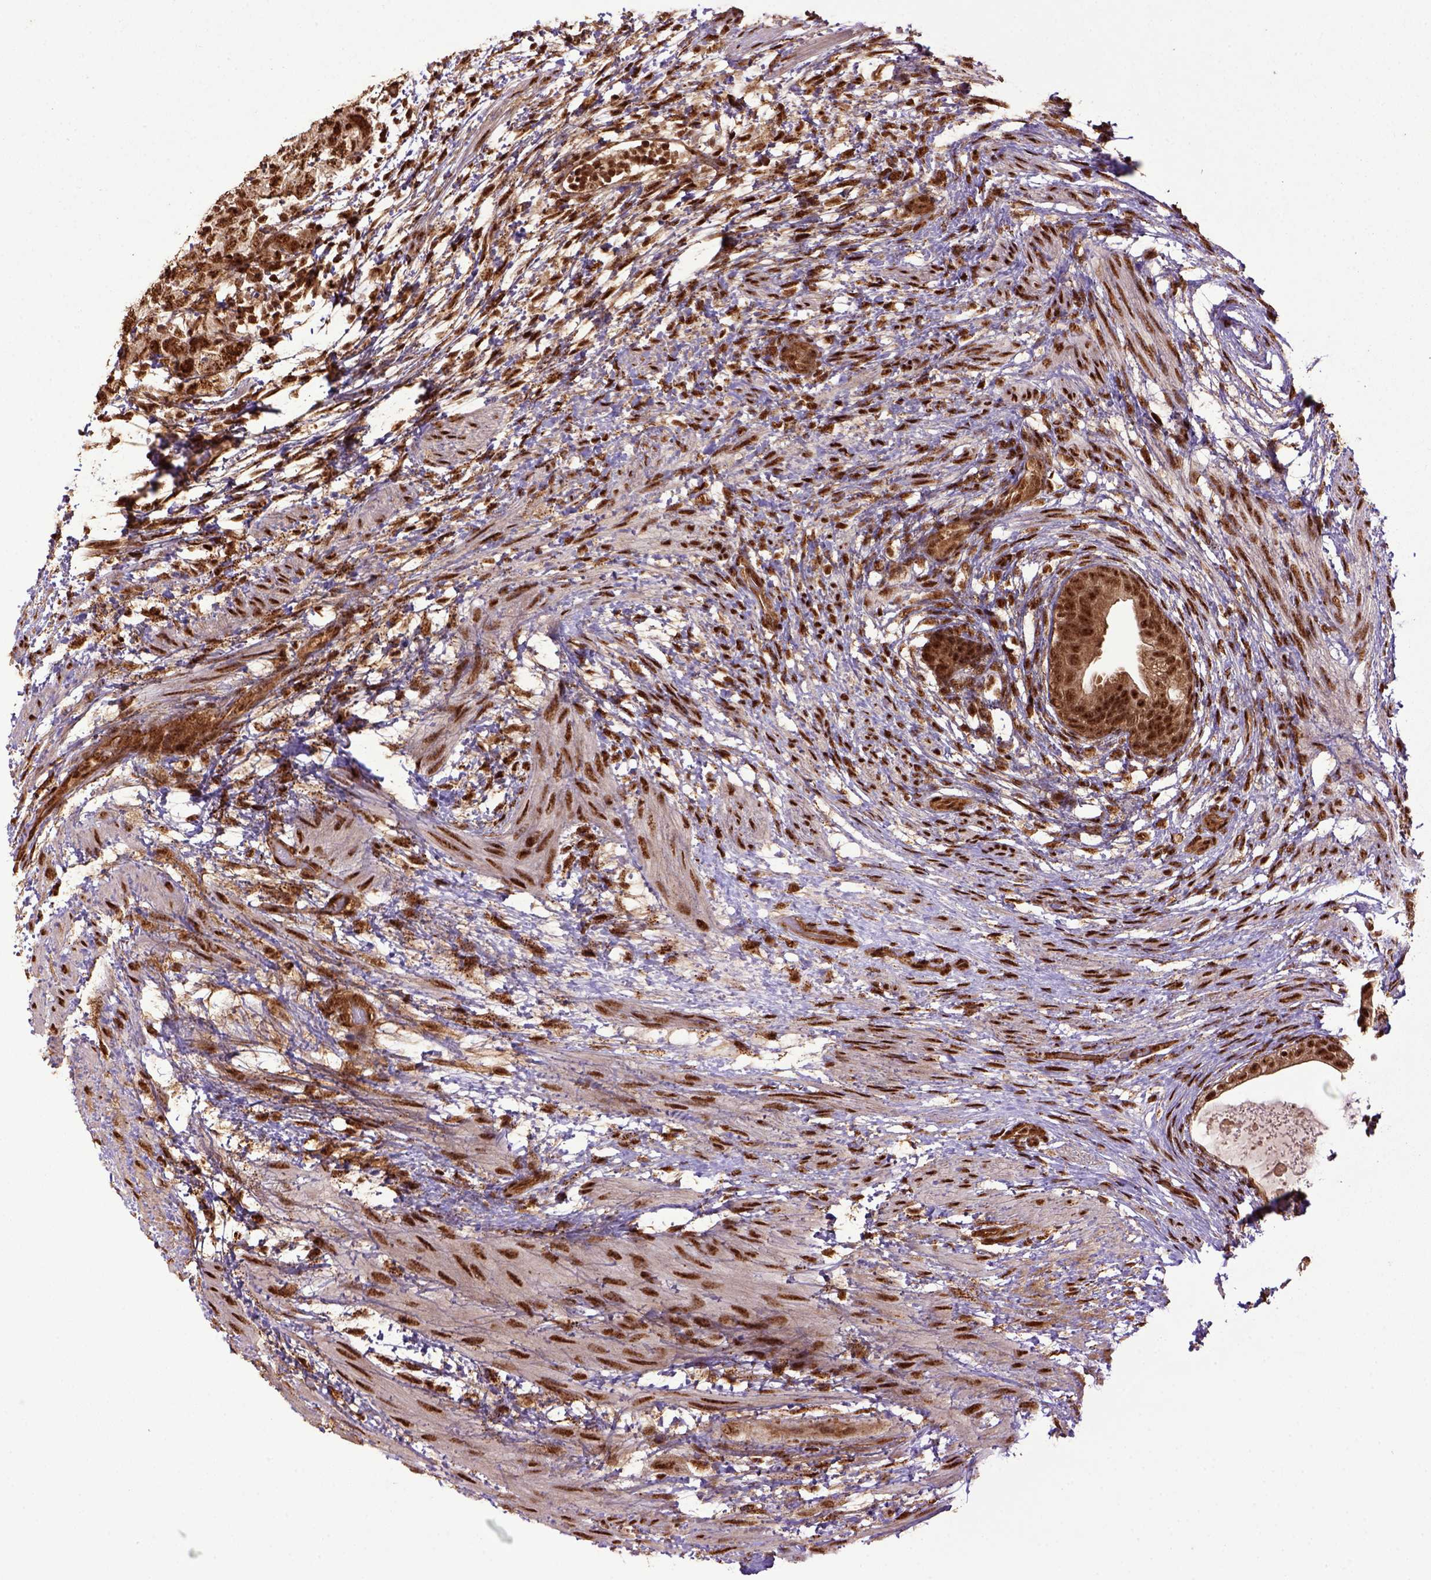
{"staining": {"intensity": "strong", "quantity": ">75%", "location": "nuclear"}, "tissue": "testis cancer", "cell_type": "Tumor cells", "image_type": "cancer", "snomed": [{"axis": "morphology", "description": "Carcinoma, Embryonal, NOS"}, {"axis": "topography", "description": "Testis"}], "caption": "This is a micrograph of IHC staining of testis embryonal carcinoma, which shows strong expression in the nuclear of tumor cells.", "gene": "PPIG", "patient": {"sex": "male", "age": 24}}